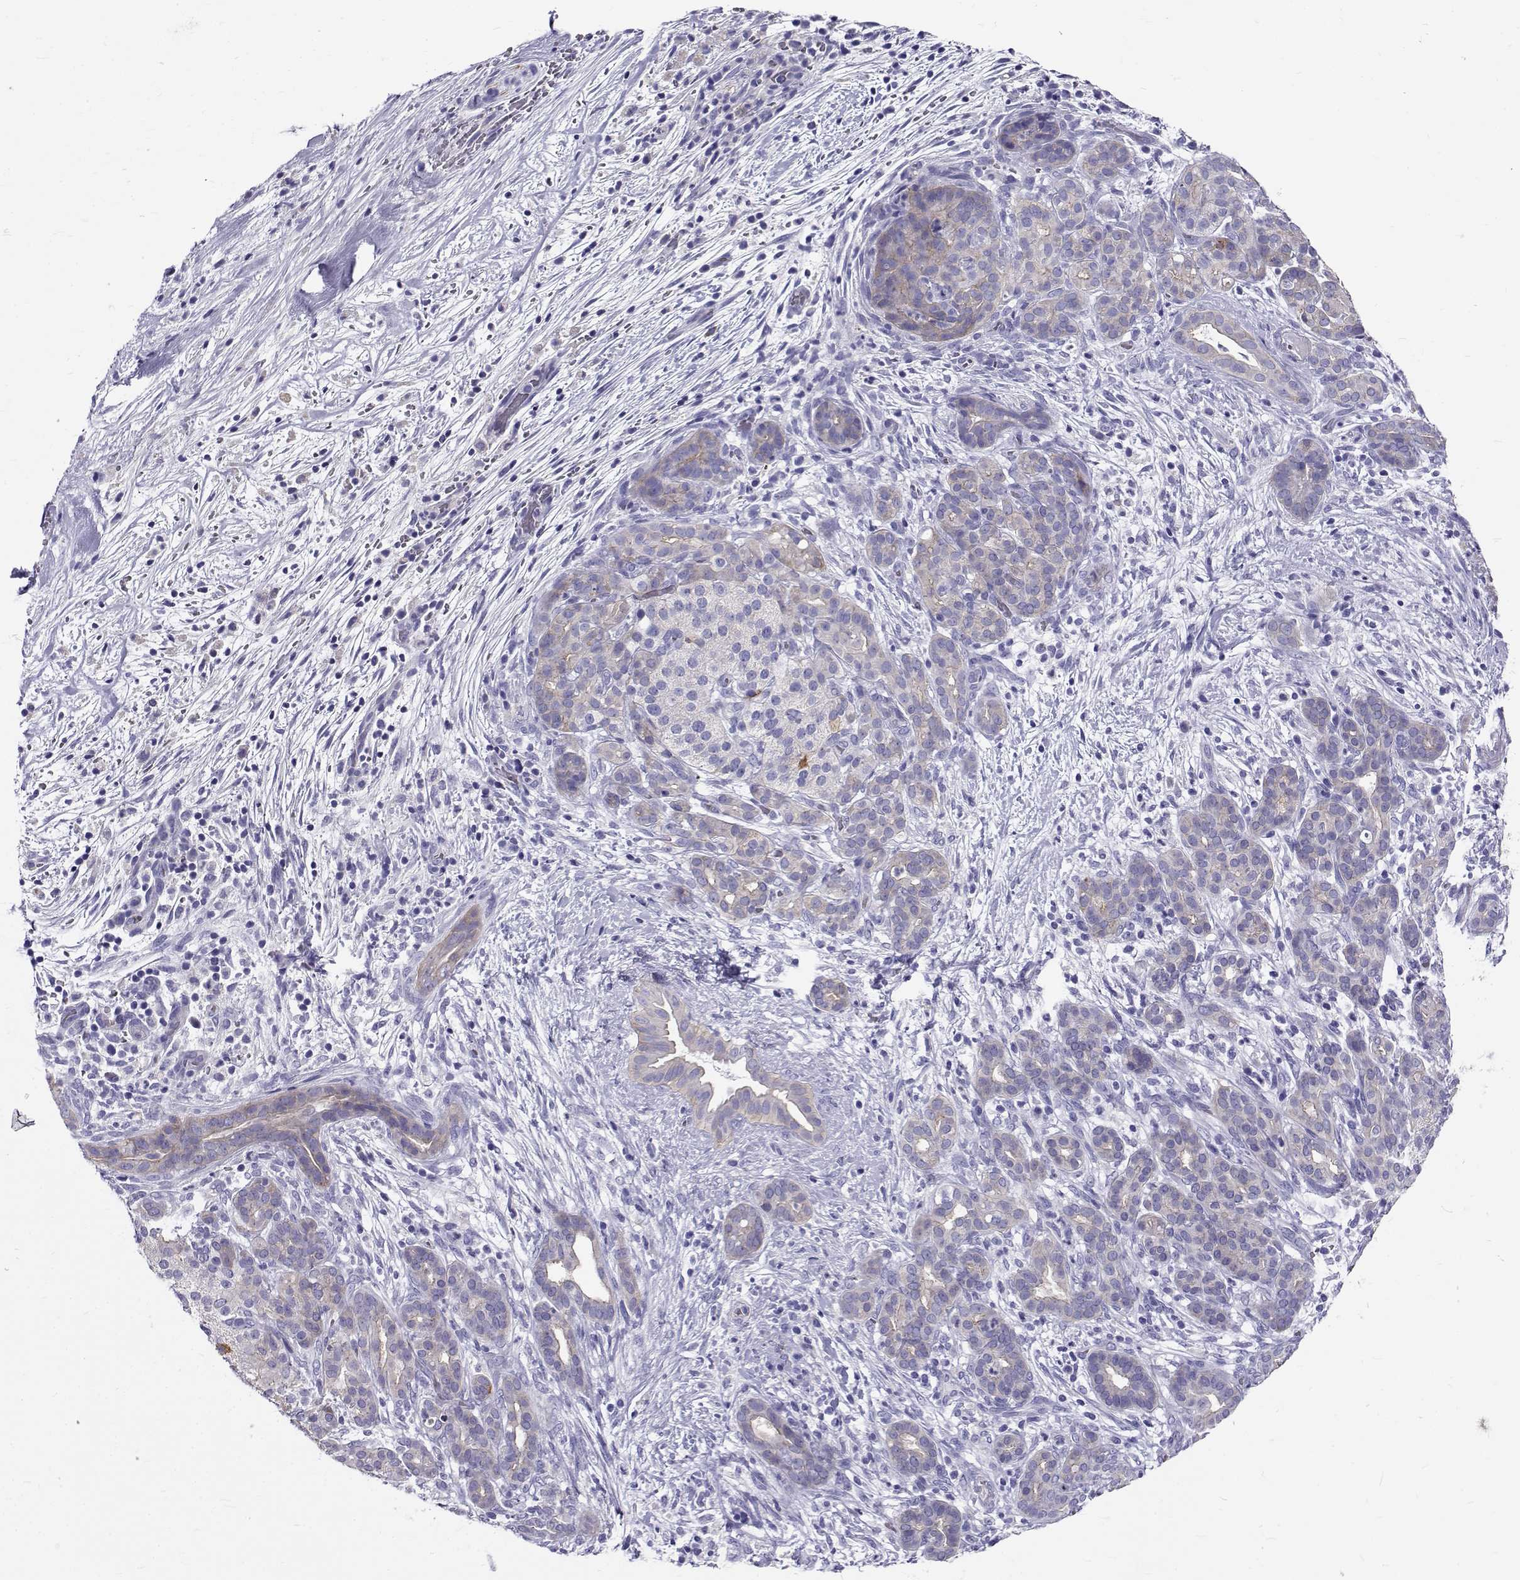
{"staining": {"intensity": "weak", "quantity": "<25%", "location": "cytoplasmic/membranous"}, "tissue": "pancreatic cancer", "cell_type": "Tumor cells", "image_type": "cancer", "snomed": [{"axis": "morphology", "description": "Adenocarcinoma, NOS"}, {"axis": "topography", "description": "Pancreas"}], "caption": "This is a image of immunohistochemistry staining of pancreatic cancer, which shows no expression in tumor cells.", "gene": "IGSF1", "patient": {"sex": "male", "age": 44}}